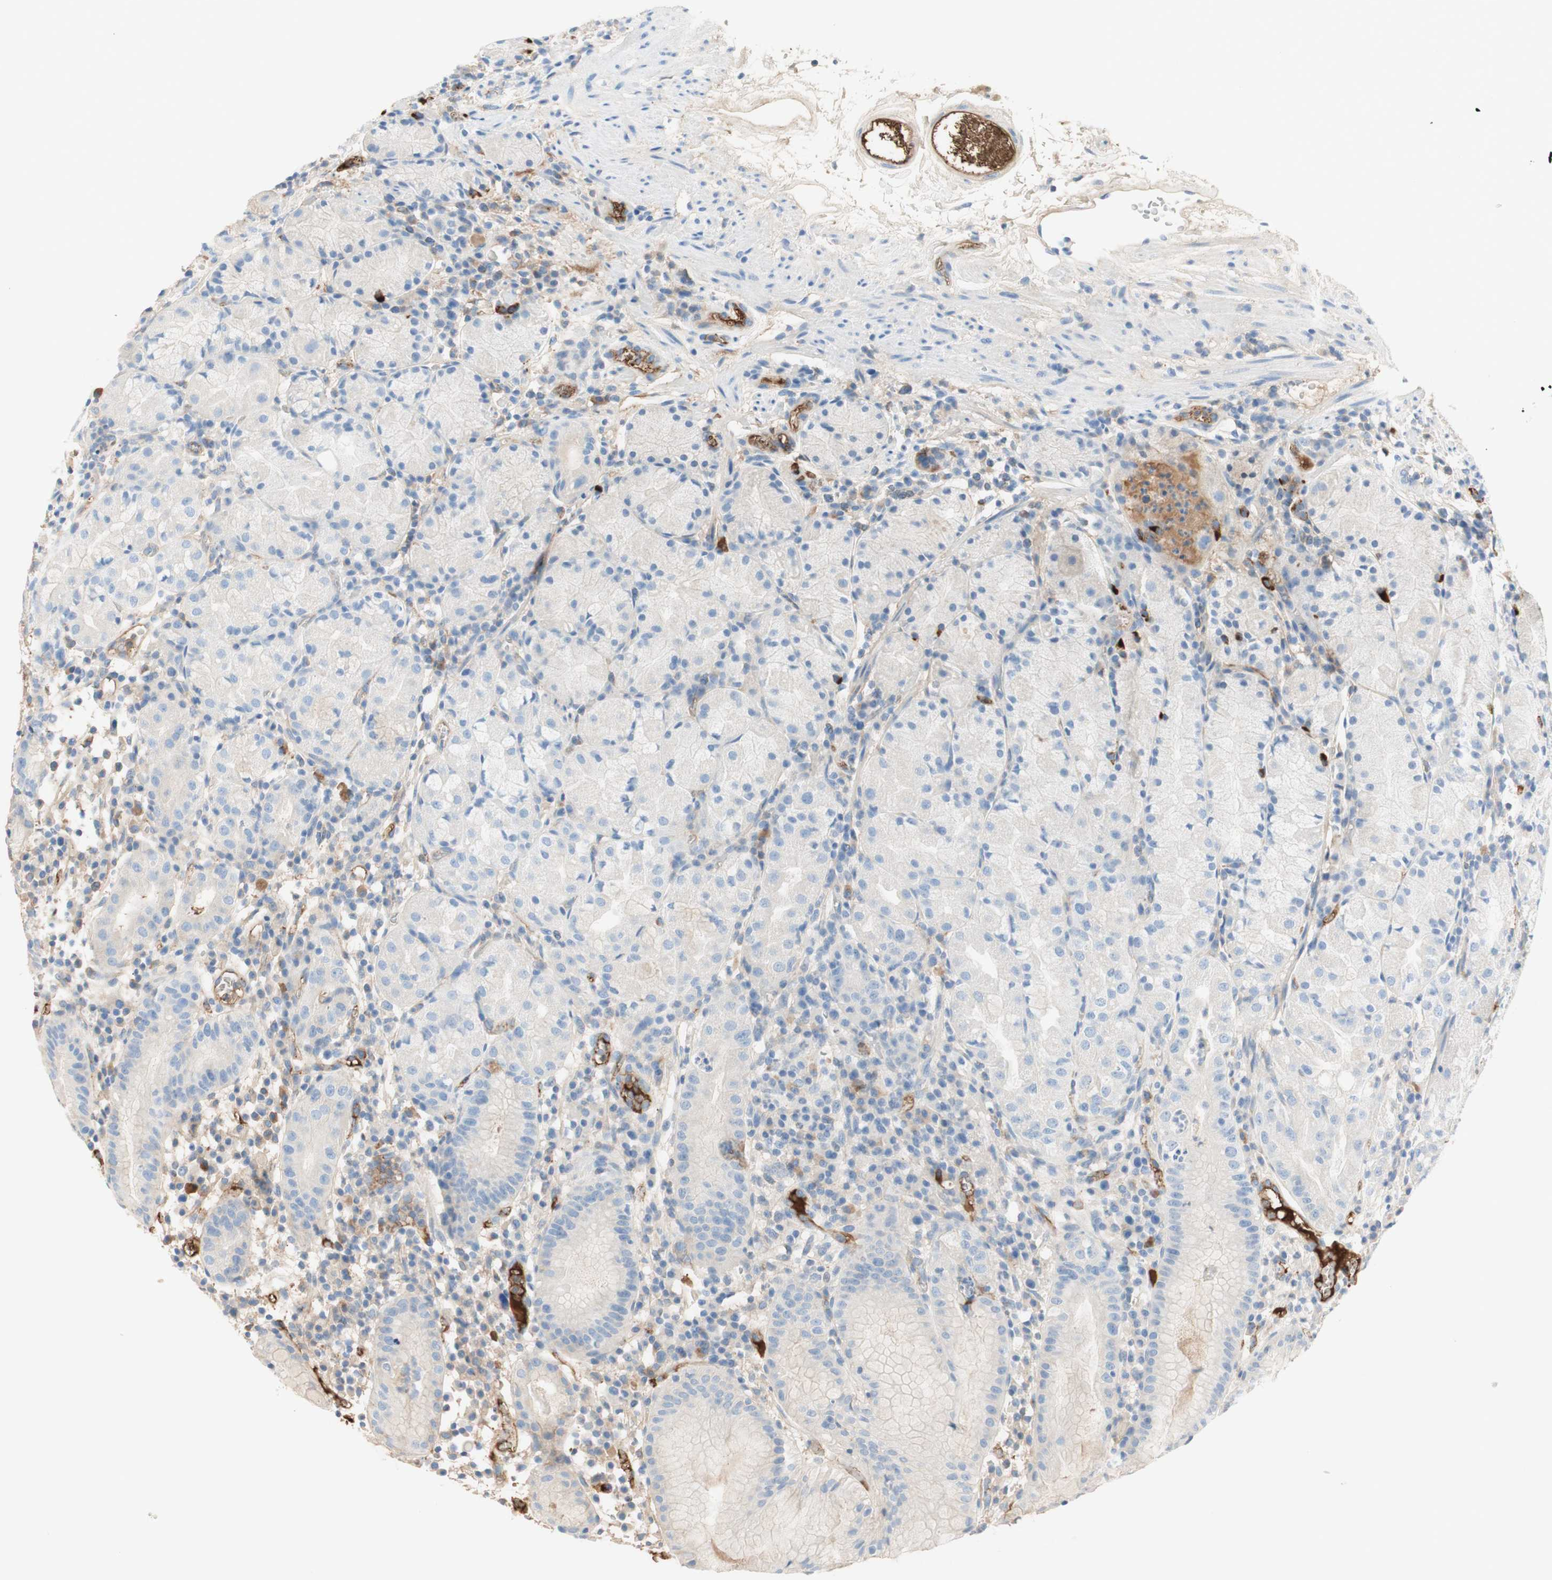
{"staining": {"intensity": "moderate", "quantity": "<25%", "location": "cytoplasmic/membranous"}, "tissue": "stomach", "cell_type": "Glandular cells", "image_type": "normal", "snomed": [{"axis": "morphology", "description": "Normal tissue, NOS"}, {"axis": "topography", "description": "Stomach"}, {"axis": "topography", "description": "Stomach, lower"}], "caption": "Stomach stained for a protein shows moderate cytoplasmic/membranous positivity in glandular cells. (DAB IHC with brightfield microscopy, high magnification).", "gene": "KNG1", "patient": {"sex": "female", "age": 75}}